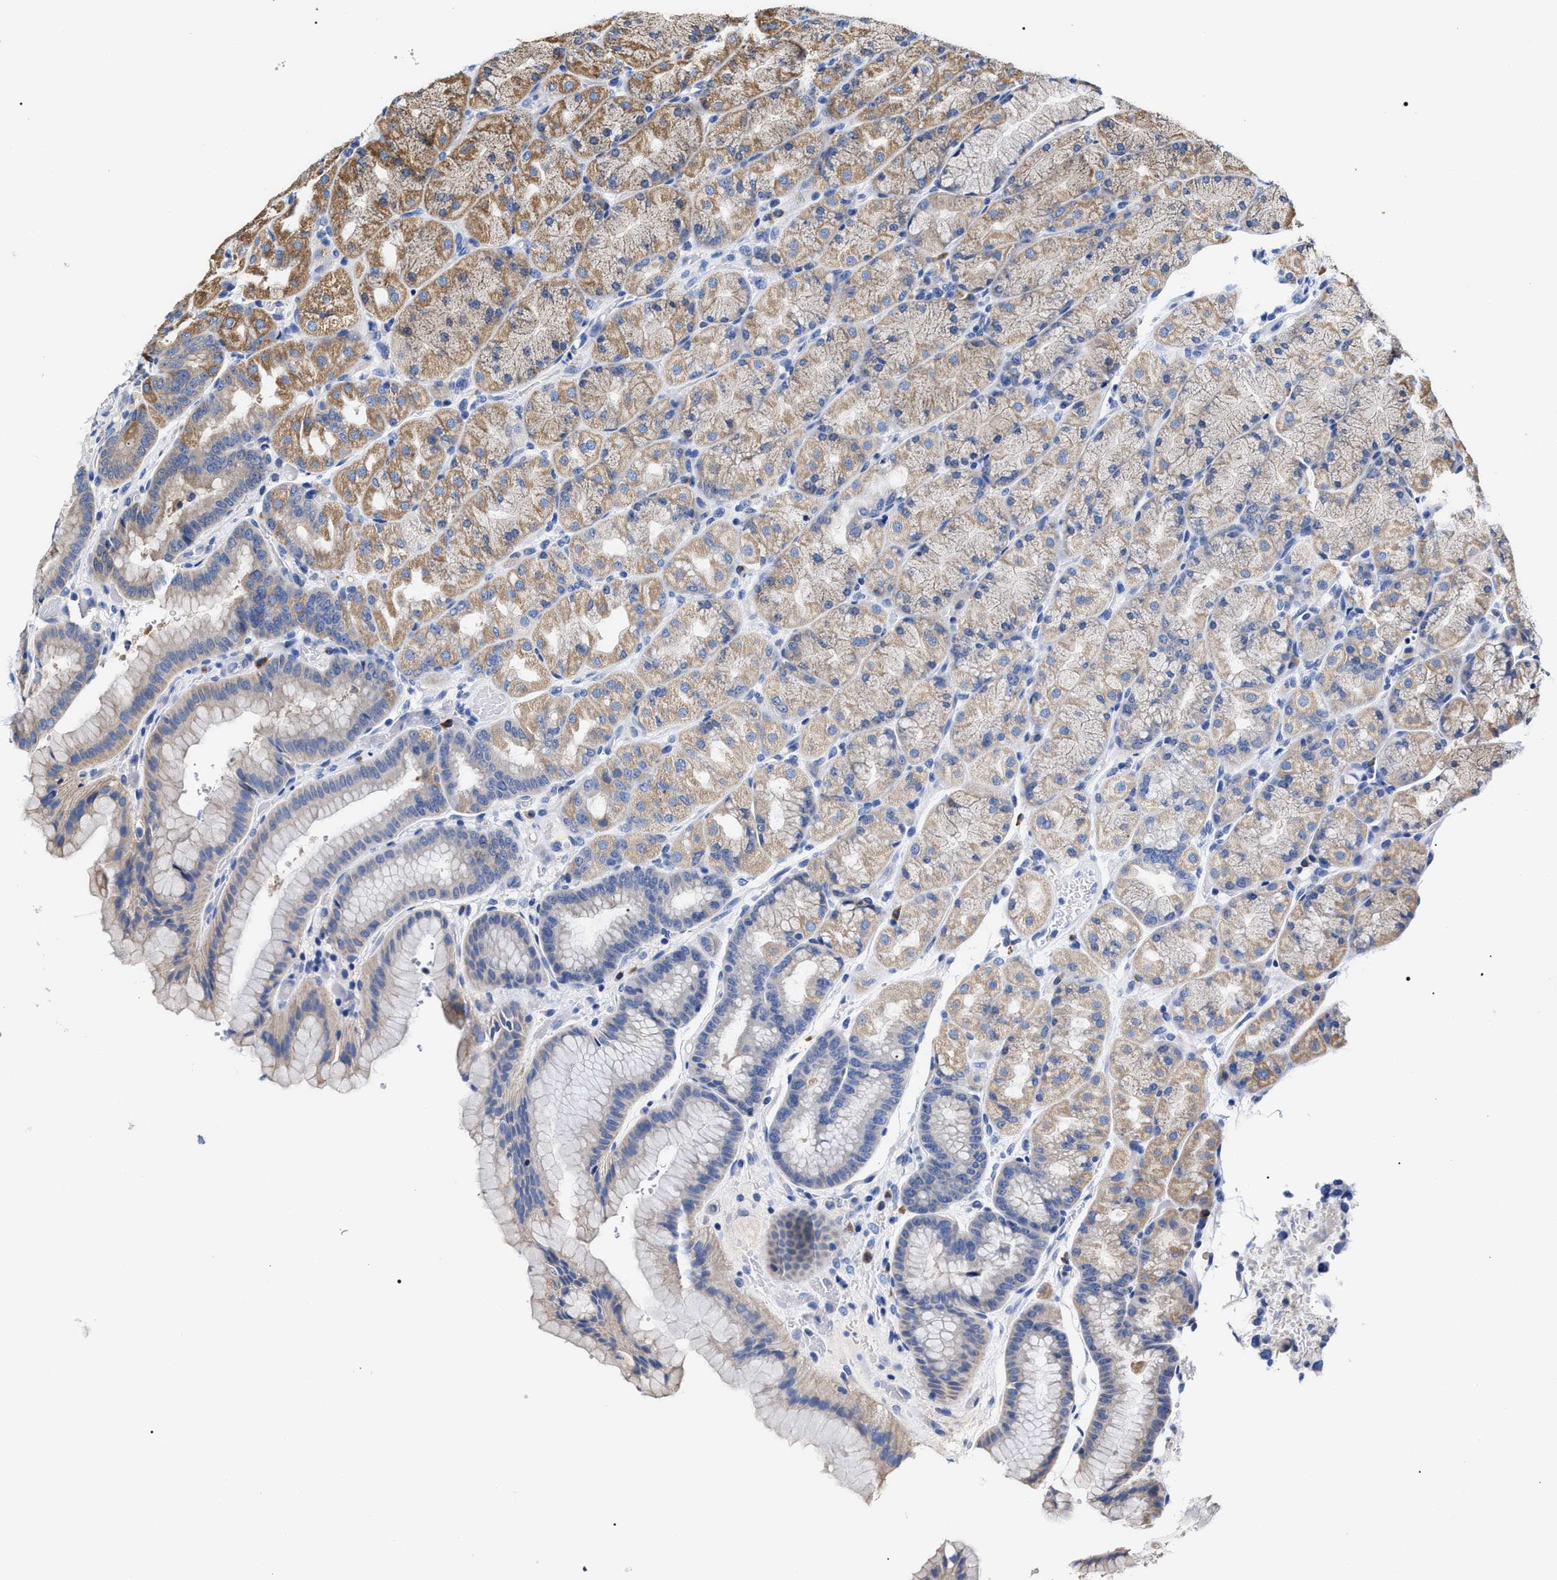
{"staining": {"intensity": "moderate", "quantity": "25%-75%", "location": "cytoplasmic/membranous"}, "tissue": "stomach", "cell_type": "Glandular cells", "image_type": "normal", "snomed": [{"axis": "morphology", "description": "Normal tissue, NOS"}, {"axis": "morphology", "description": "Carcinoid, malignant, NOS"}, {"axis": "topography", "description": "Stomach, upper"}], "caption": "Moderate cytoplasmic/membranous positivity is appreciated in about 25%-75% of glandular cells in normal stomach.", "gene": "MACC1", "patient": {"sex": "male", "age": 39}}